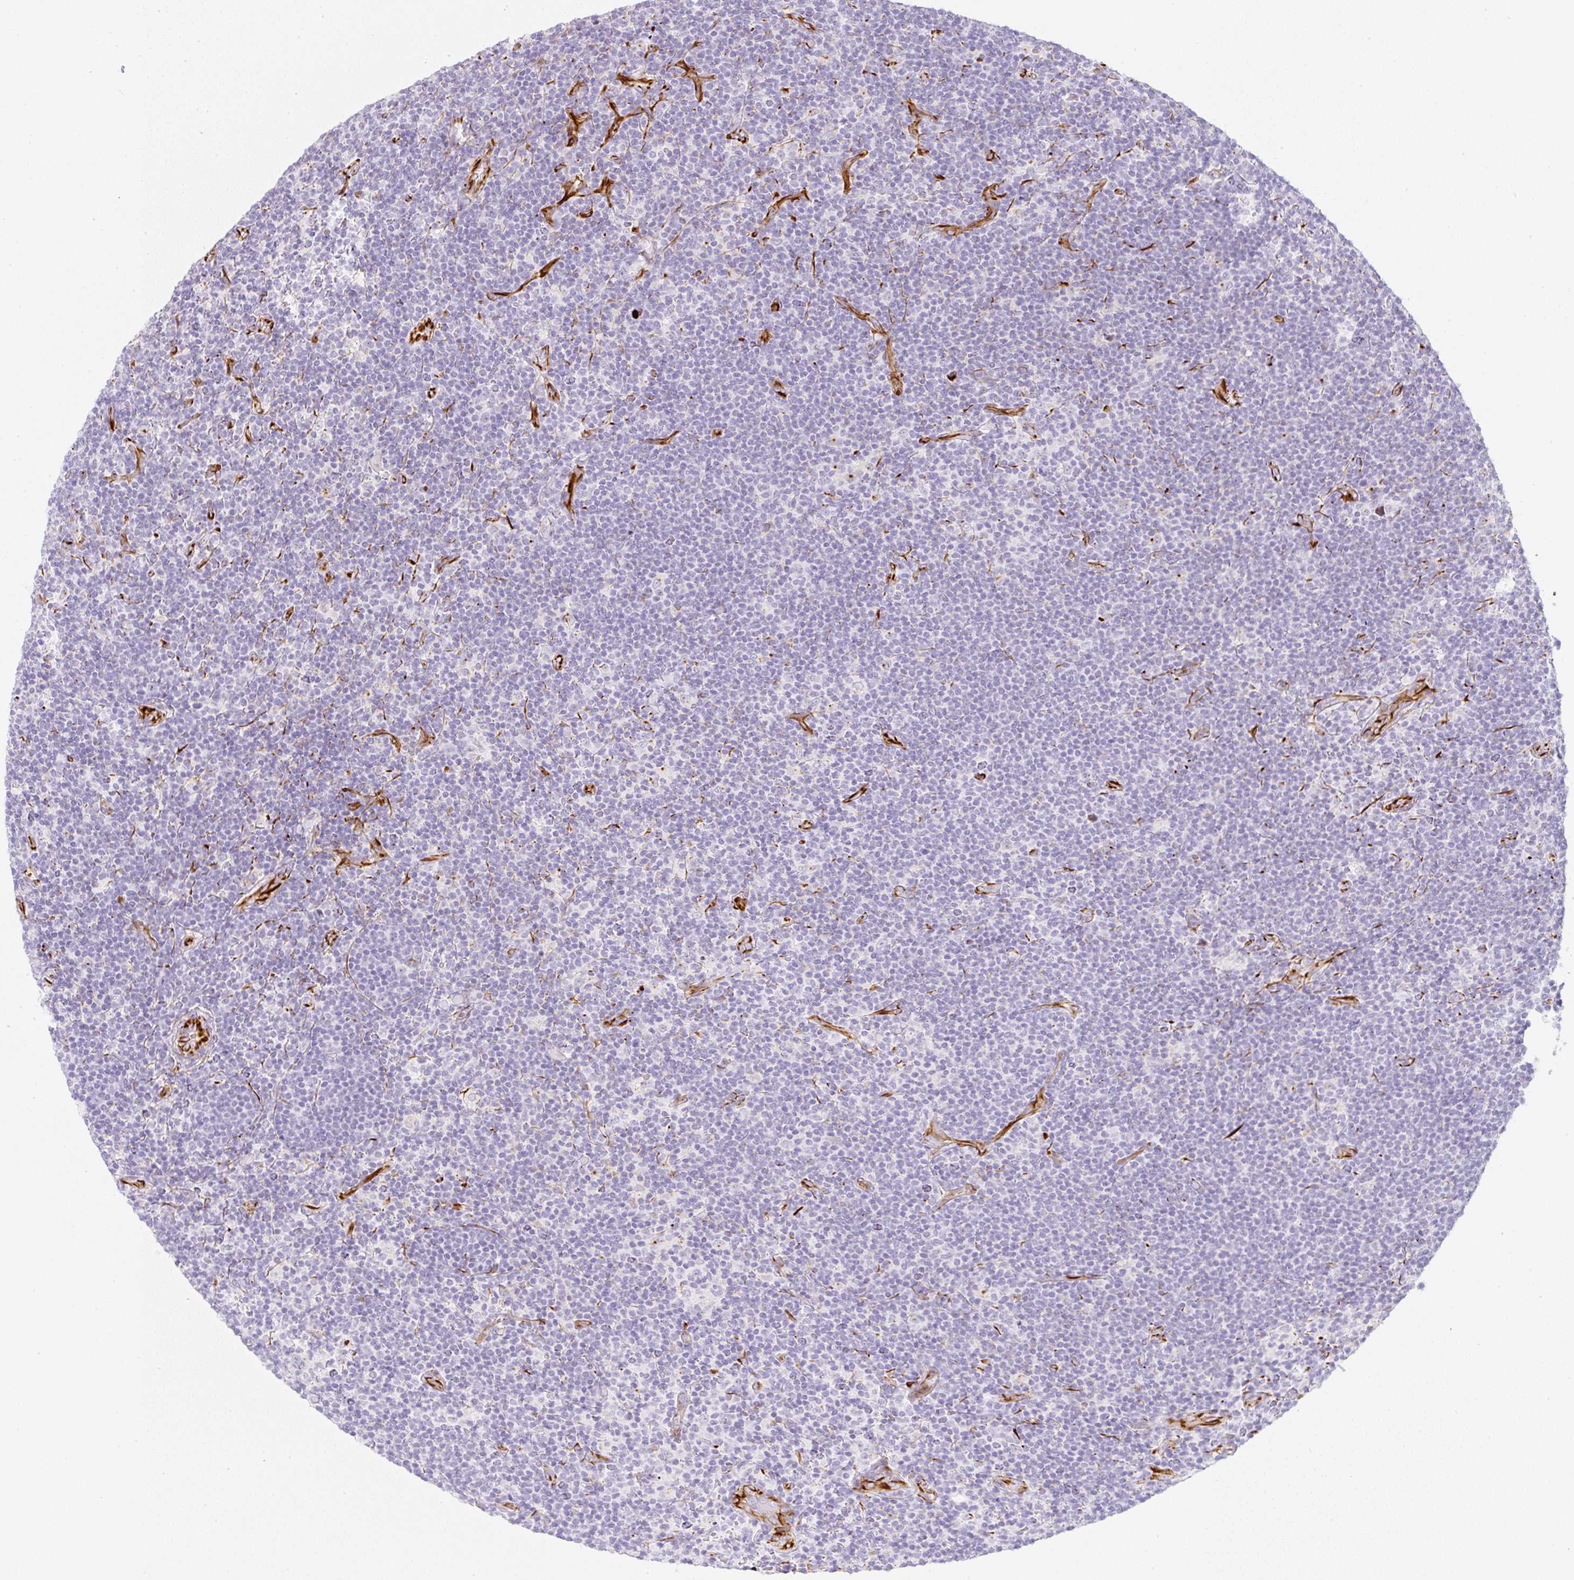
{"staining": {"intensity": "negative", "quantity": "none", "location": "none"}, "tissue": "lymphoma", "cell_type": "Tumor cells", "image_type": "cancer", "snomed": [{"axis": "morphology", "description": "Hodgkin's disease, NOS"}, {"axis": "topography", "description": "Lymph node"}], "caption": "IHC of lymphoma demonstrates no staining in tumor cells.", "gene": "ZNF689", "patient": {"sex": "female", "age": 57}}